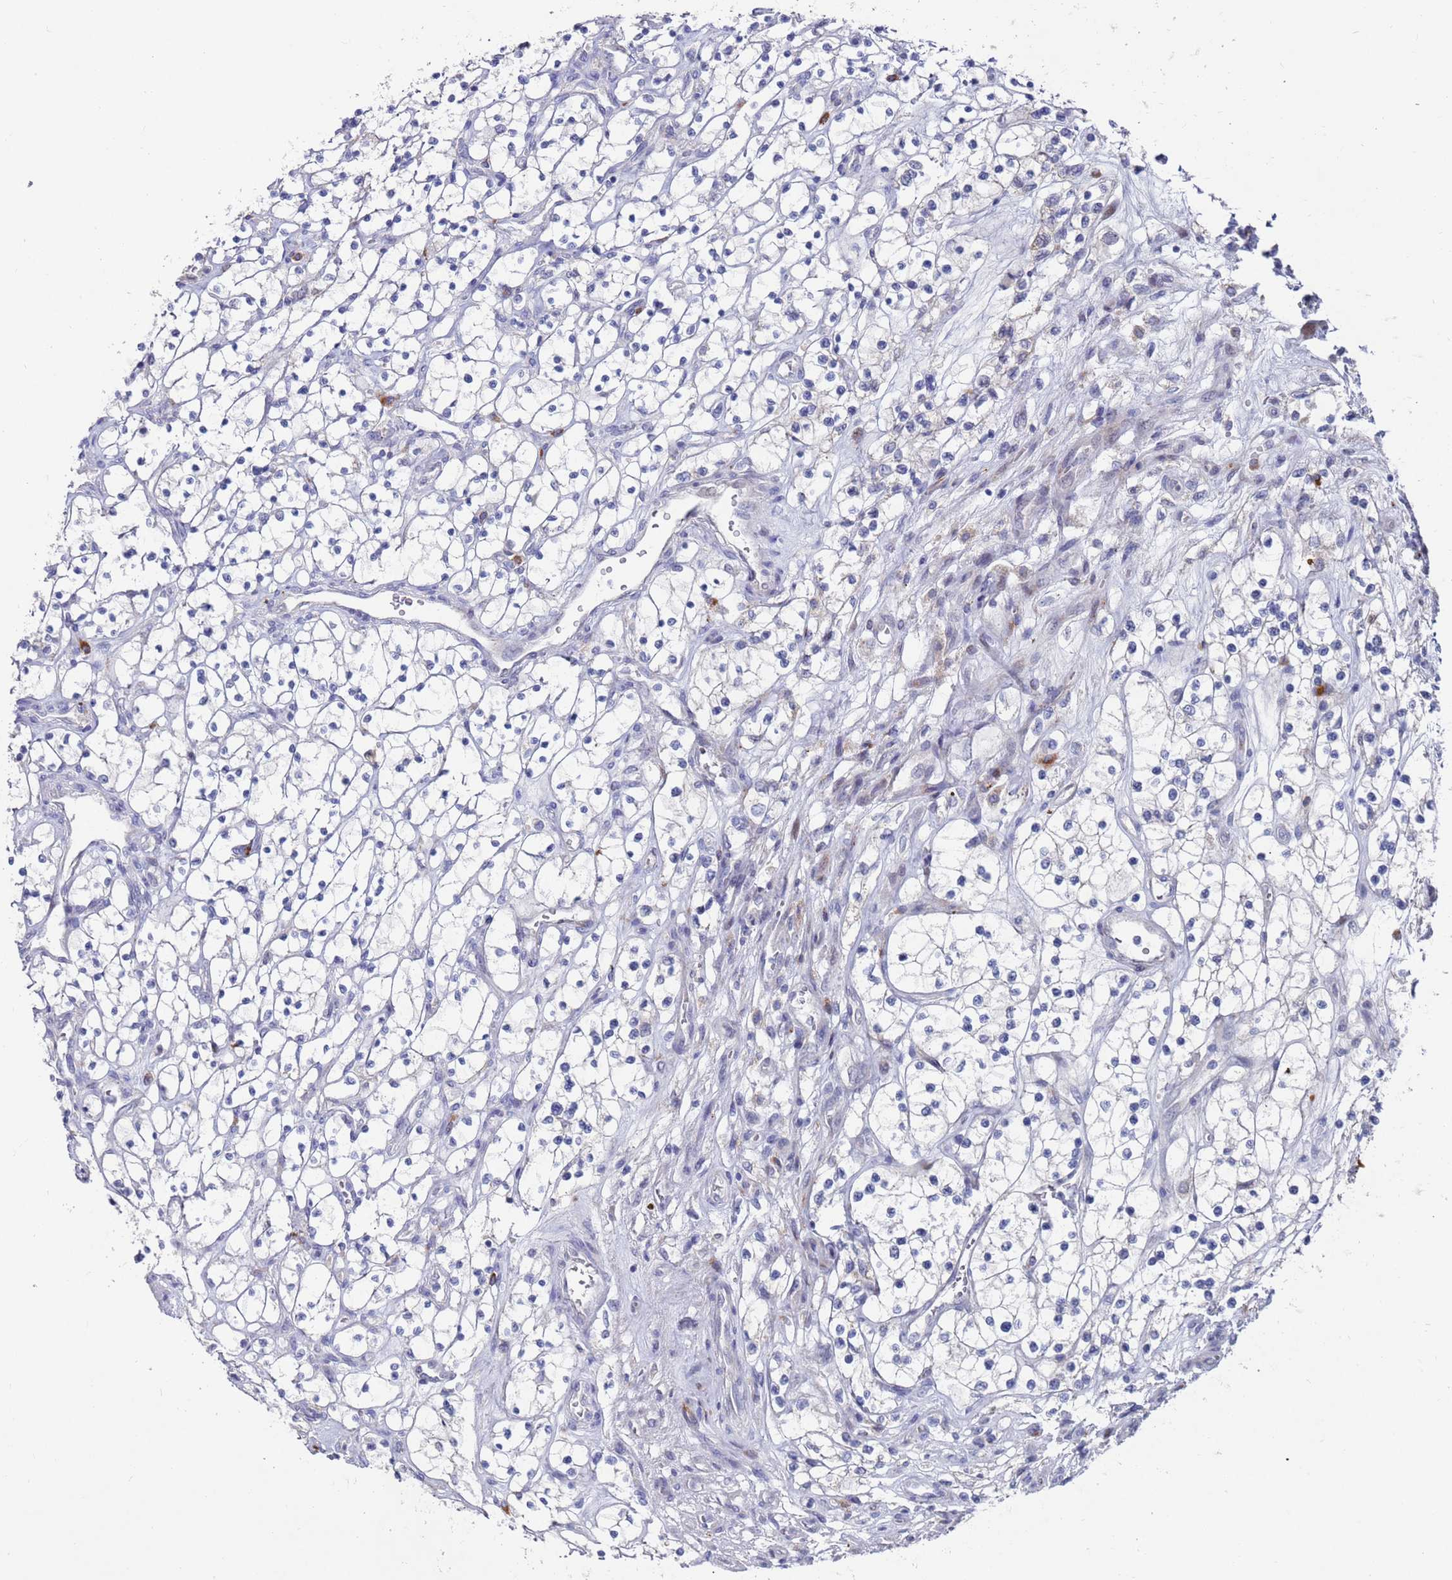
{"staining": {"intensity": "negative", "quantity": "none", "location": "none"}, "tissue": "renal cancer", "cell_type": "Tumor cells", "image_type": "cancer", "snomed": [{"axis": "morphology", "description": "Adenocarcinoma, NOS"}, {"axis": "topography", "description": "Kidney"}], "caption": "This is an immunohistochemistry (IHC) photomicrograph of renal cancer (adenocarcinoma). There is no expression in tumor cells.", "gene": "FBXO27", "patient": {"sex": "female", "age": 69}}